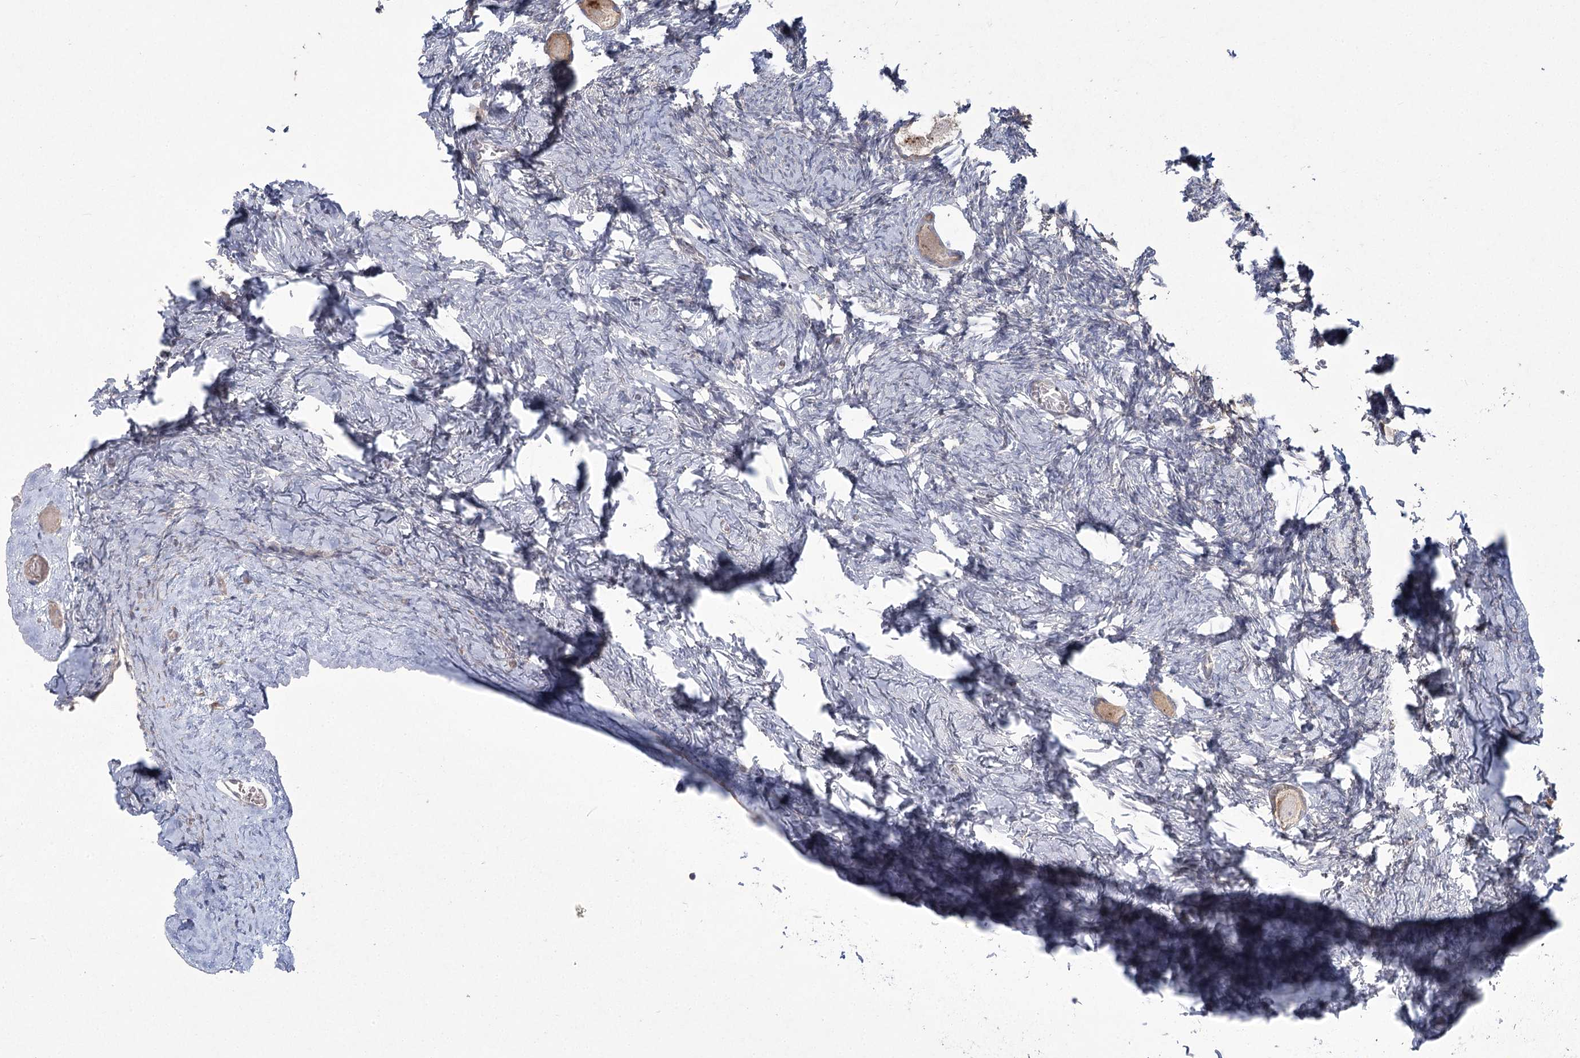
{"staining": {"intensity": "negative", "quantity": "none", "location": "none"}, "tissue": "ovary", "cell_type": "Follicle cells", "image_type": "normal", "snomed": [{"axis": "morphology", "description": "Normal tissue, NOS"}, {"axis": "topography", "description": "Ovary"}], "caption": "The micrograph reveals no staining of follicle cells in unremarkable ovary.", "gene": "CAMTA1", "patient": {"sex": "female", "age": 27}}